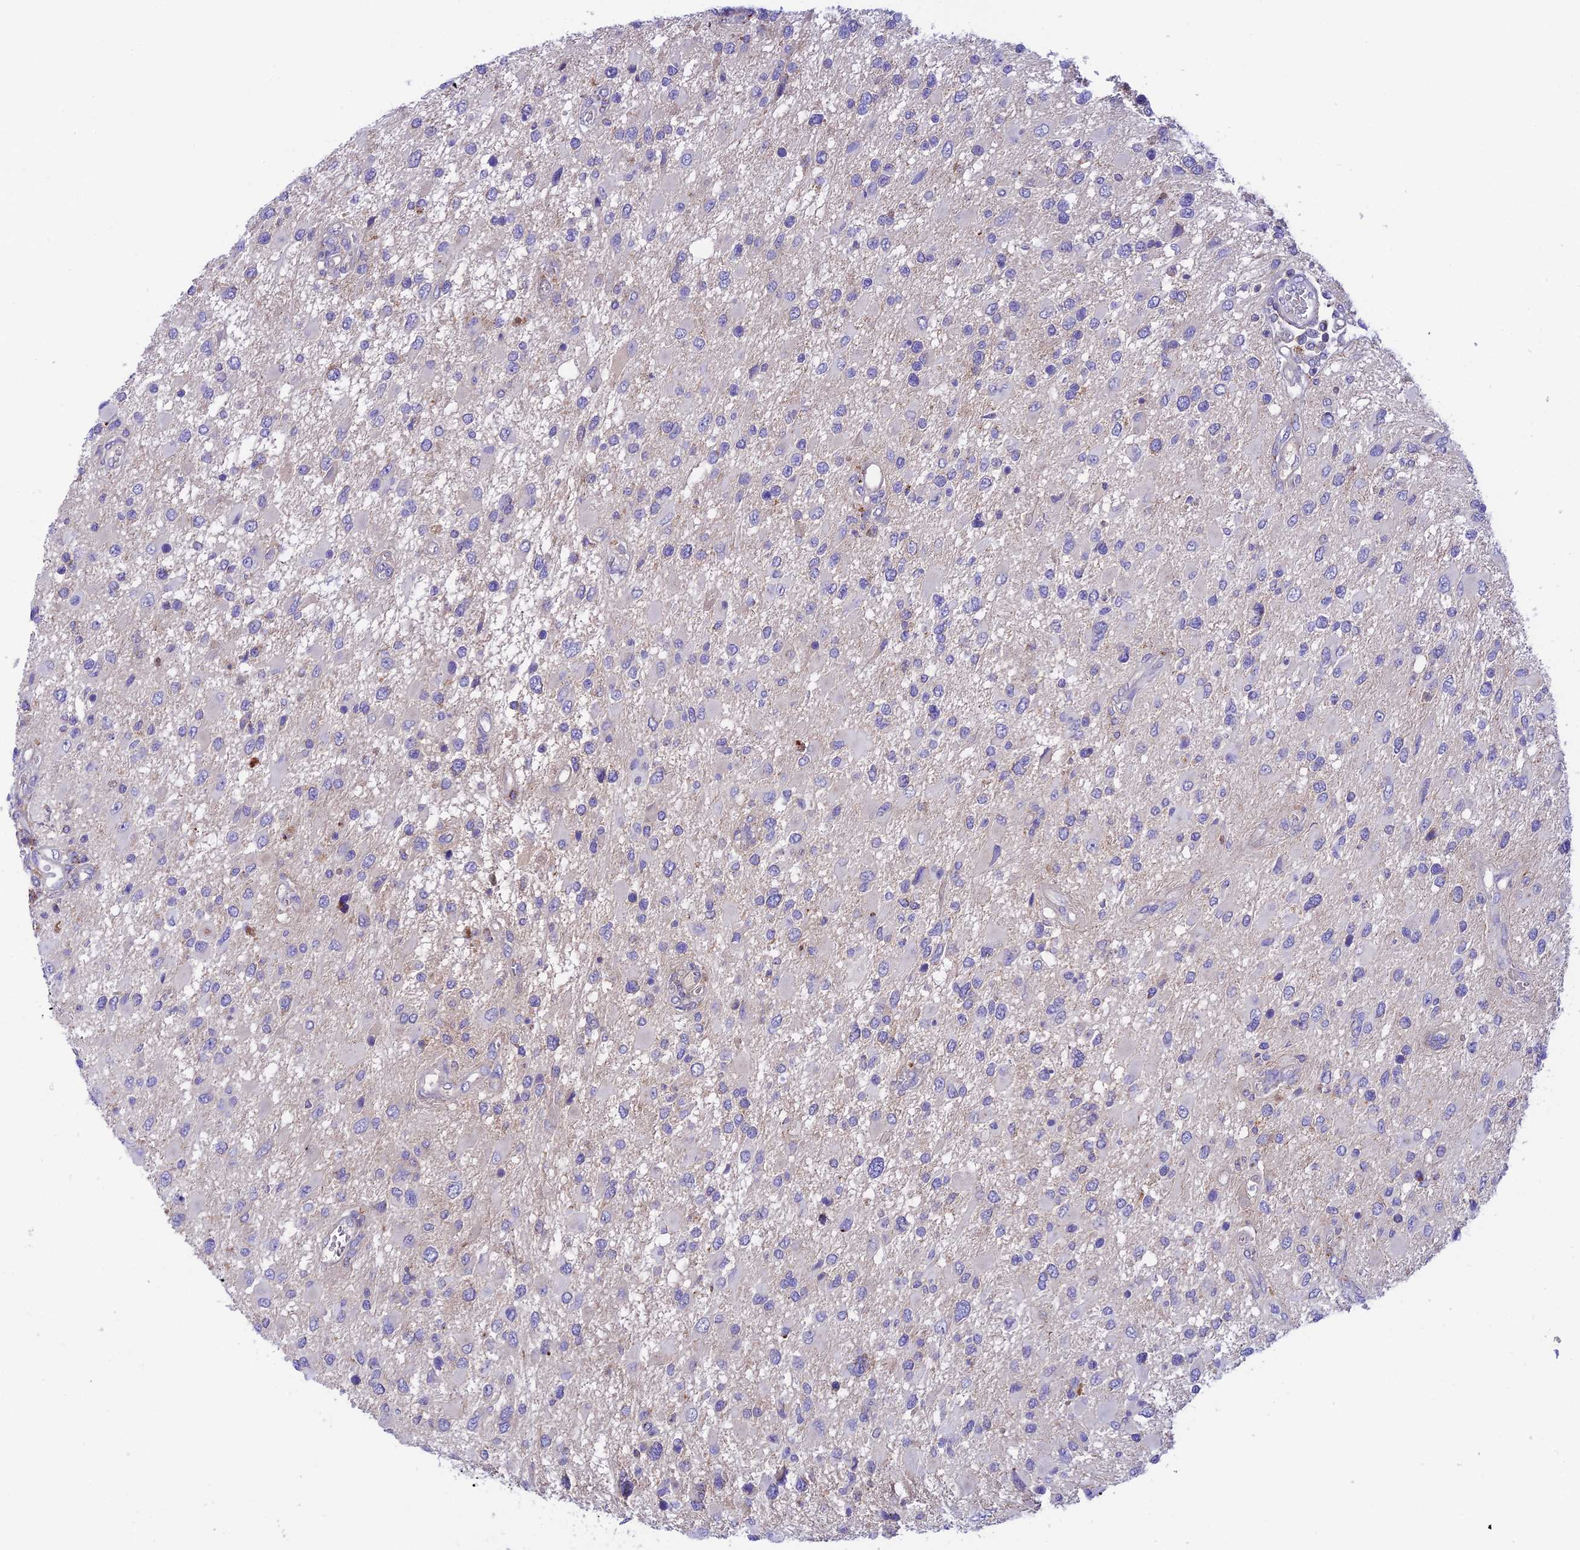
{"staining": {"intensity": "negative", "quantity": "none", "location": "none"}, "tissue": "glioma", "cell_type": "Tumor cells", "image_type": "cancer", "snomed": [{"axis": "morphology", "description": "Glioma, malignant, High grade"}, {"axis": "topography", "description": "Brain"}], "caption": "Tumor cells are negative for protein expression in human glioma. (DAB IHC visualized using brightfield microscopy, high magnification).", "gene": "CCDC157", "patient": {"sex": "male", "age": 53}}